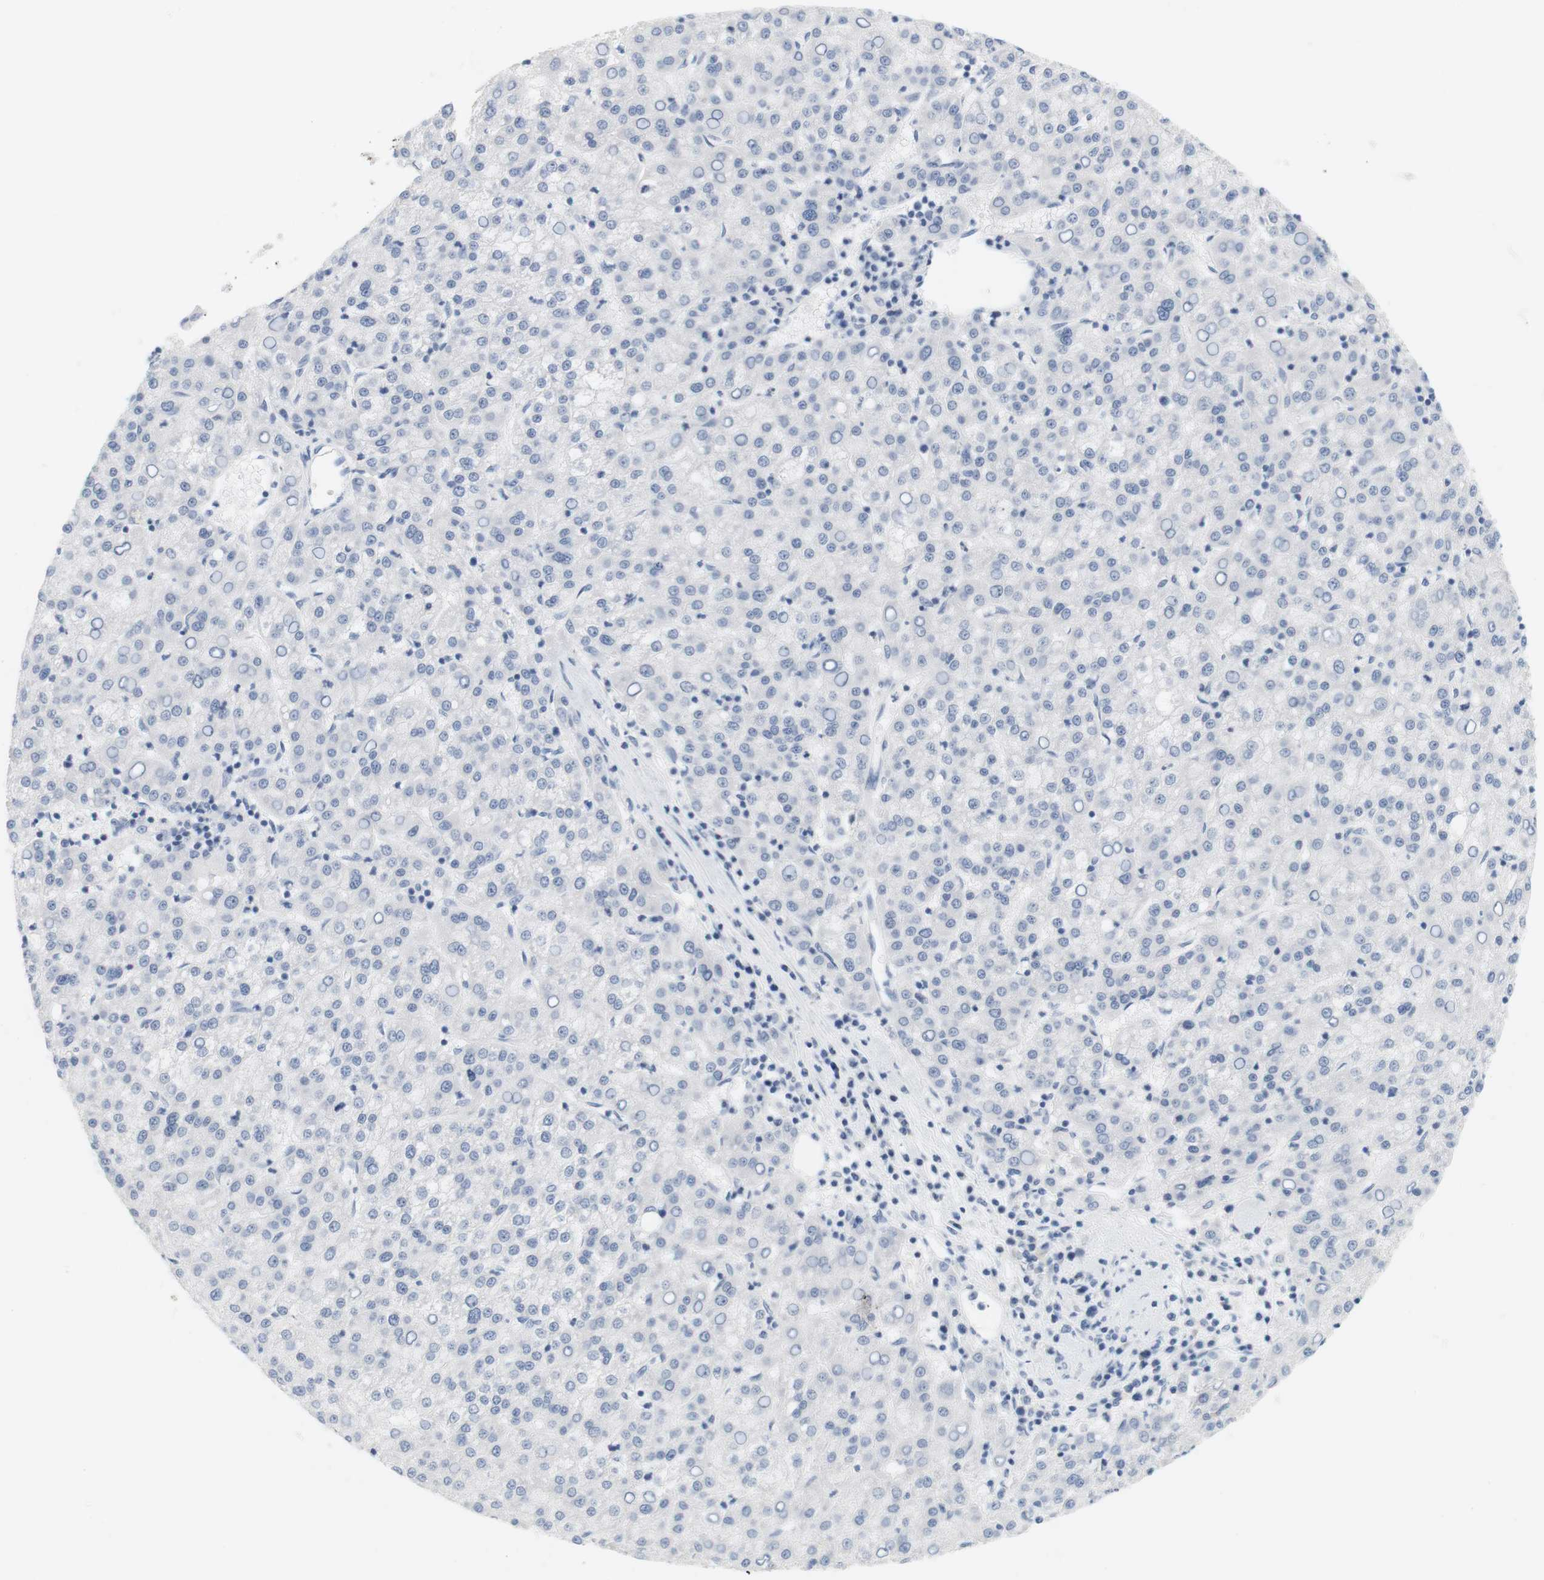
{"staining": {"intensity": "negative", "quantity": "none", "location": "none"}, "tissue": "liver cancer", "cell_type": "Tumor cells", "image_type": "cancer", "snomed": [{"axis": "morphology", "description": "Carcinoma, Hepatocellular, NOS"}, {"axis": "topography", "description": "Liver"}], "caption": "Immunohistochemistry of hepatocellular carcinoma (liver) displays no staining in tumor cells.", "gene": "OPRM1", "patient": {"sex": "female", "age": 58}}